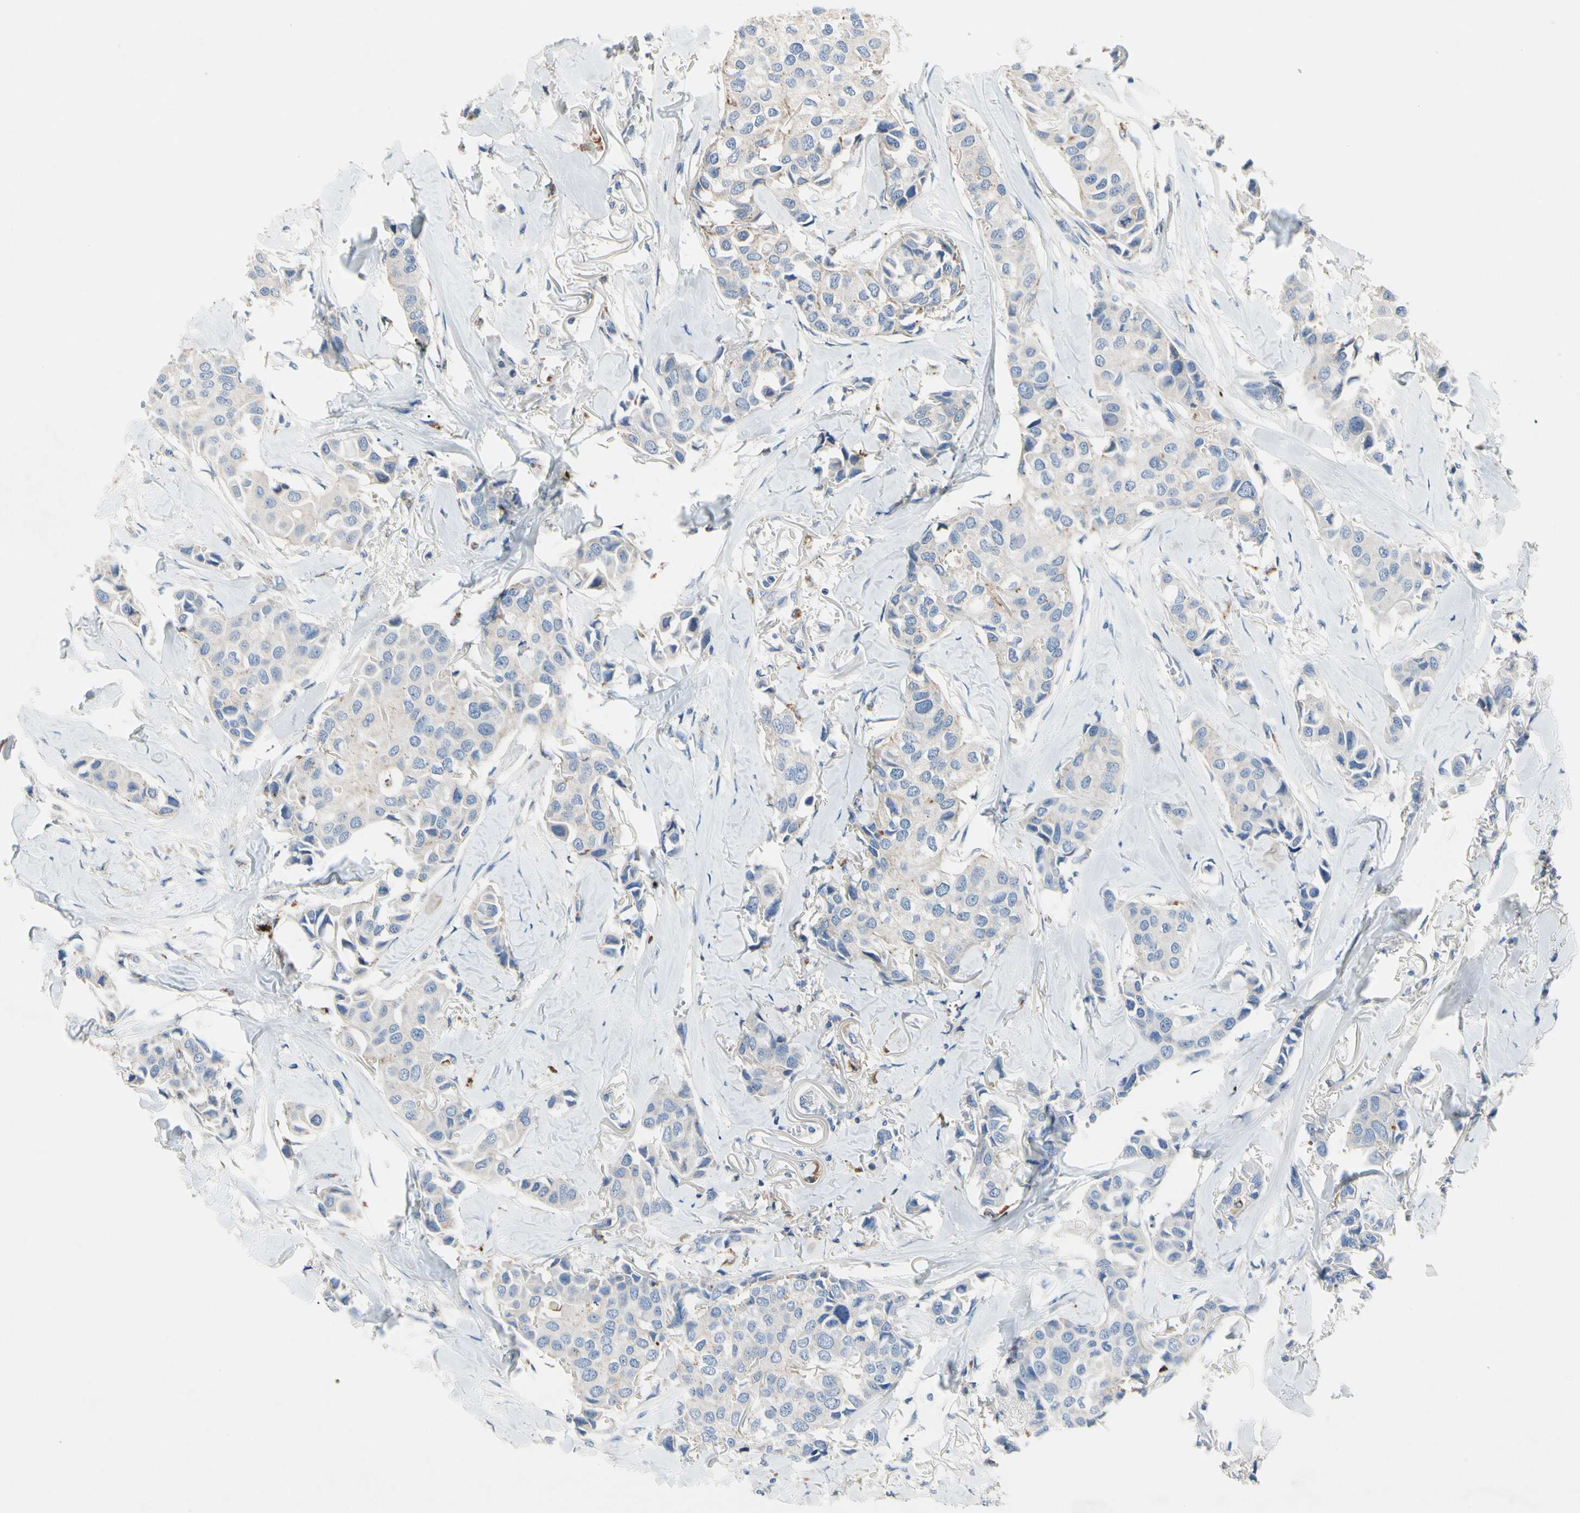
{"staining": {"intensity": "weak", "quantity": "<25%", "location": "cytoplasmic/membranous"}, "tissue": "breast cancer", "cell_type": "Tumor cells", "image_type": "cancer", "snomed": [{"axis": "morphology", "description": "Duct carcinoma"}, {"axis": "topography", "description": "Breast"}], "caption": "IHC photomicrograph of neoplastic tissue: human breast cancer (infiltrating ductal carcinoma) stained with DAB demonstrates no significant protein positivity in tumor cells.", "gene": "RETSAT", "patient": {"sex": "female", "age": 80}}